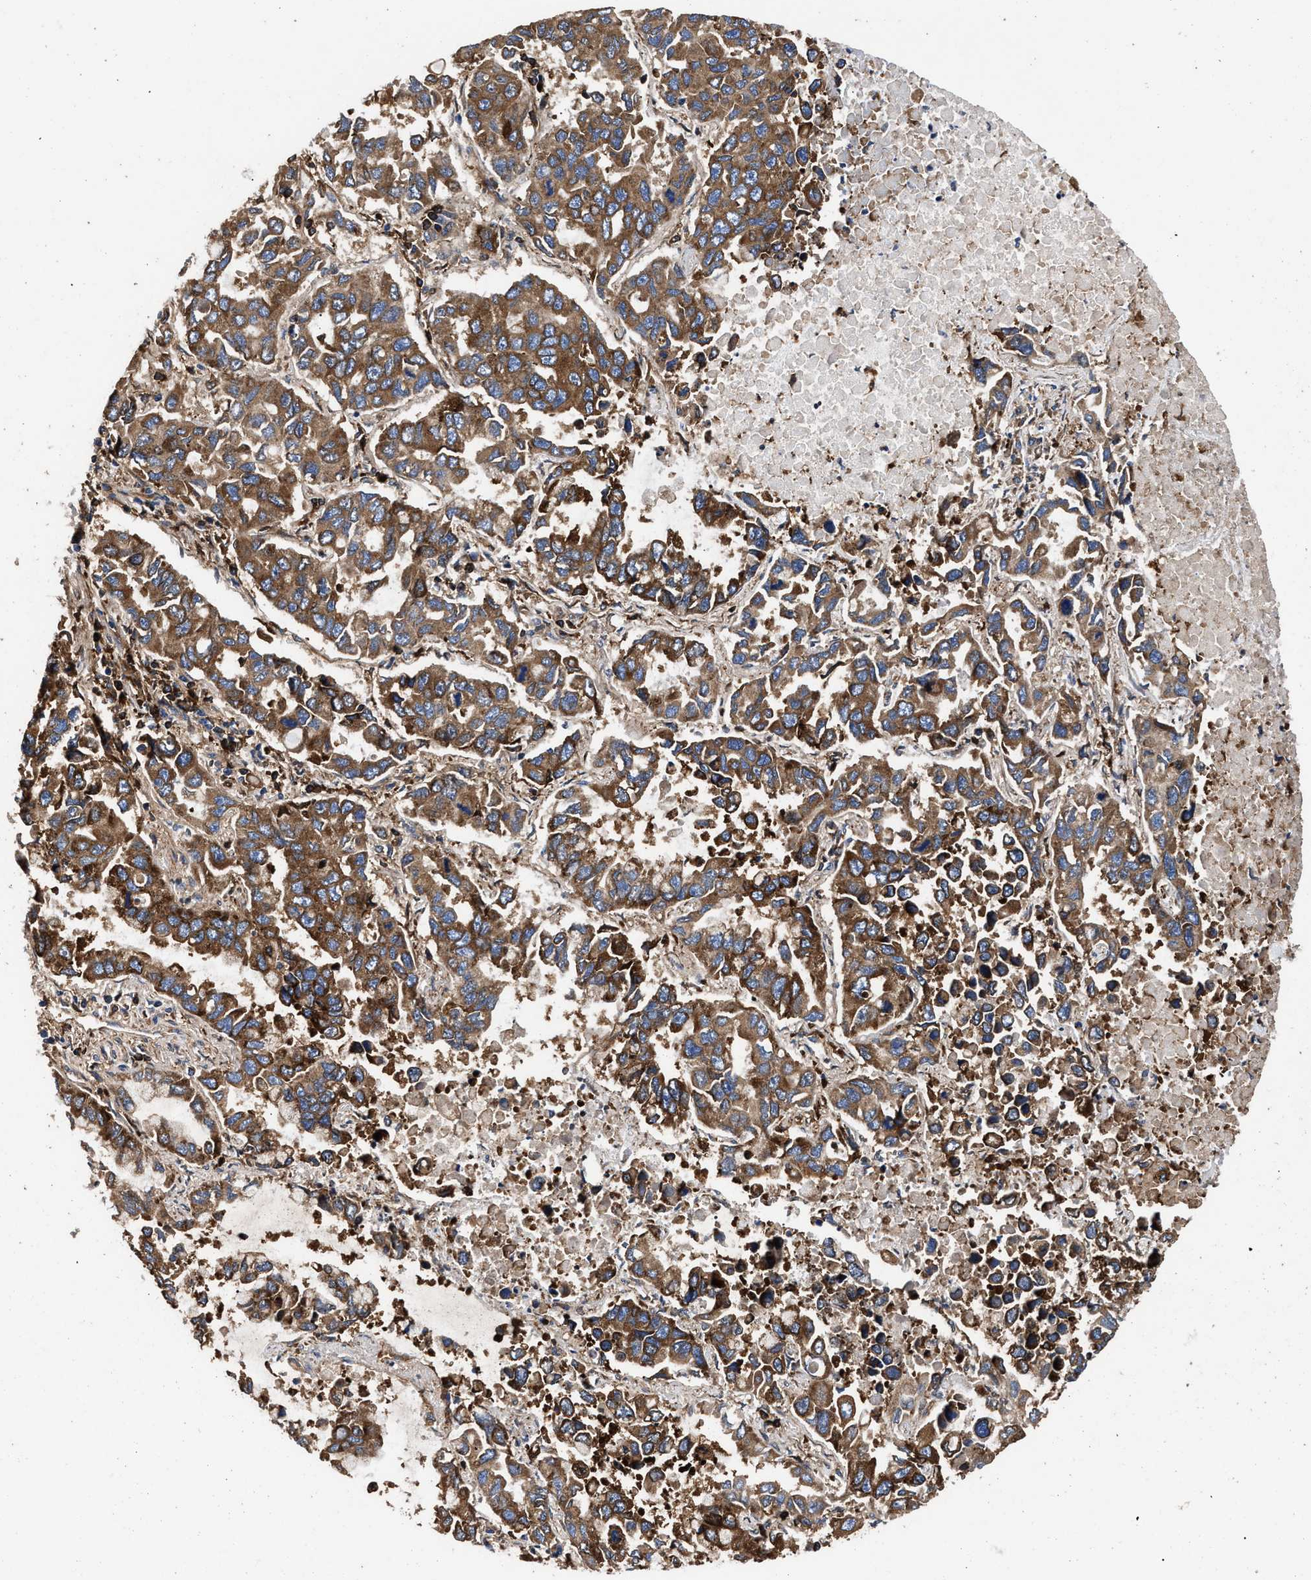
{"staining": {"intensity": "moderate", "quantity": ">75%", "location": "cytoplasmic/membranous"}, "tissue": "lung cancer", "cell_type": "Tumor cells", "image_type": "cancer", "snomed": [{"axis": "morphology", "description": "Adenocarcinoma, NOS"}, {"axis": "topography", "description": "Lung"}], "caption": "Human lung cancer stained with a protein marker exhibits moderate staining in tumor cells.", "gene": "KYAT1", "patient": {"sex": "male", "age": 64}}